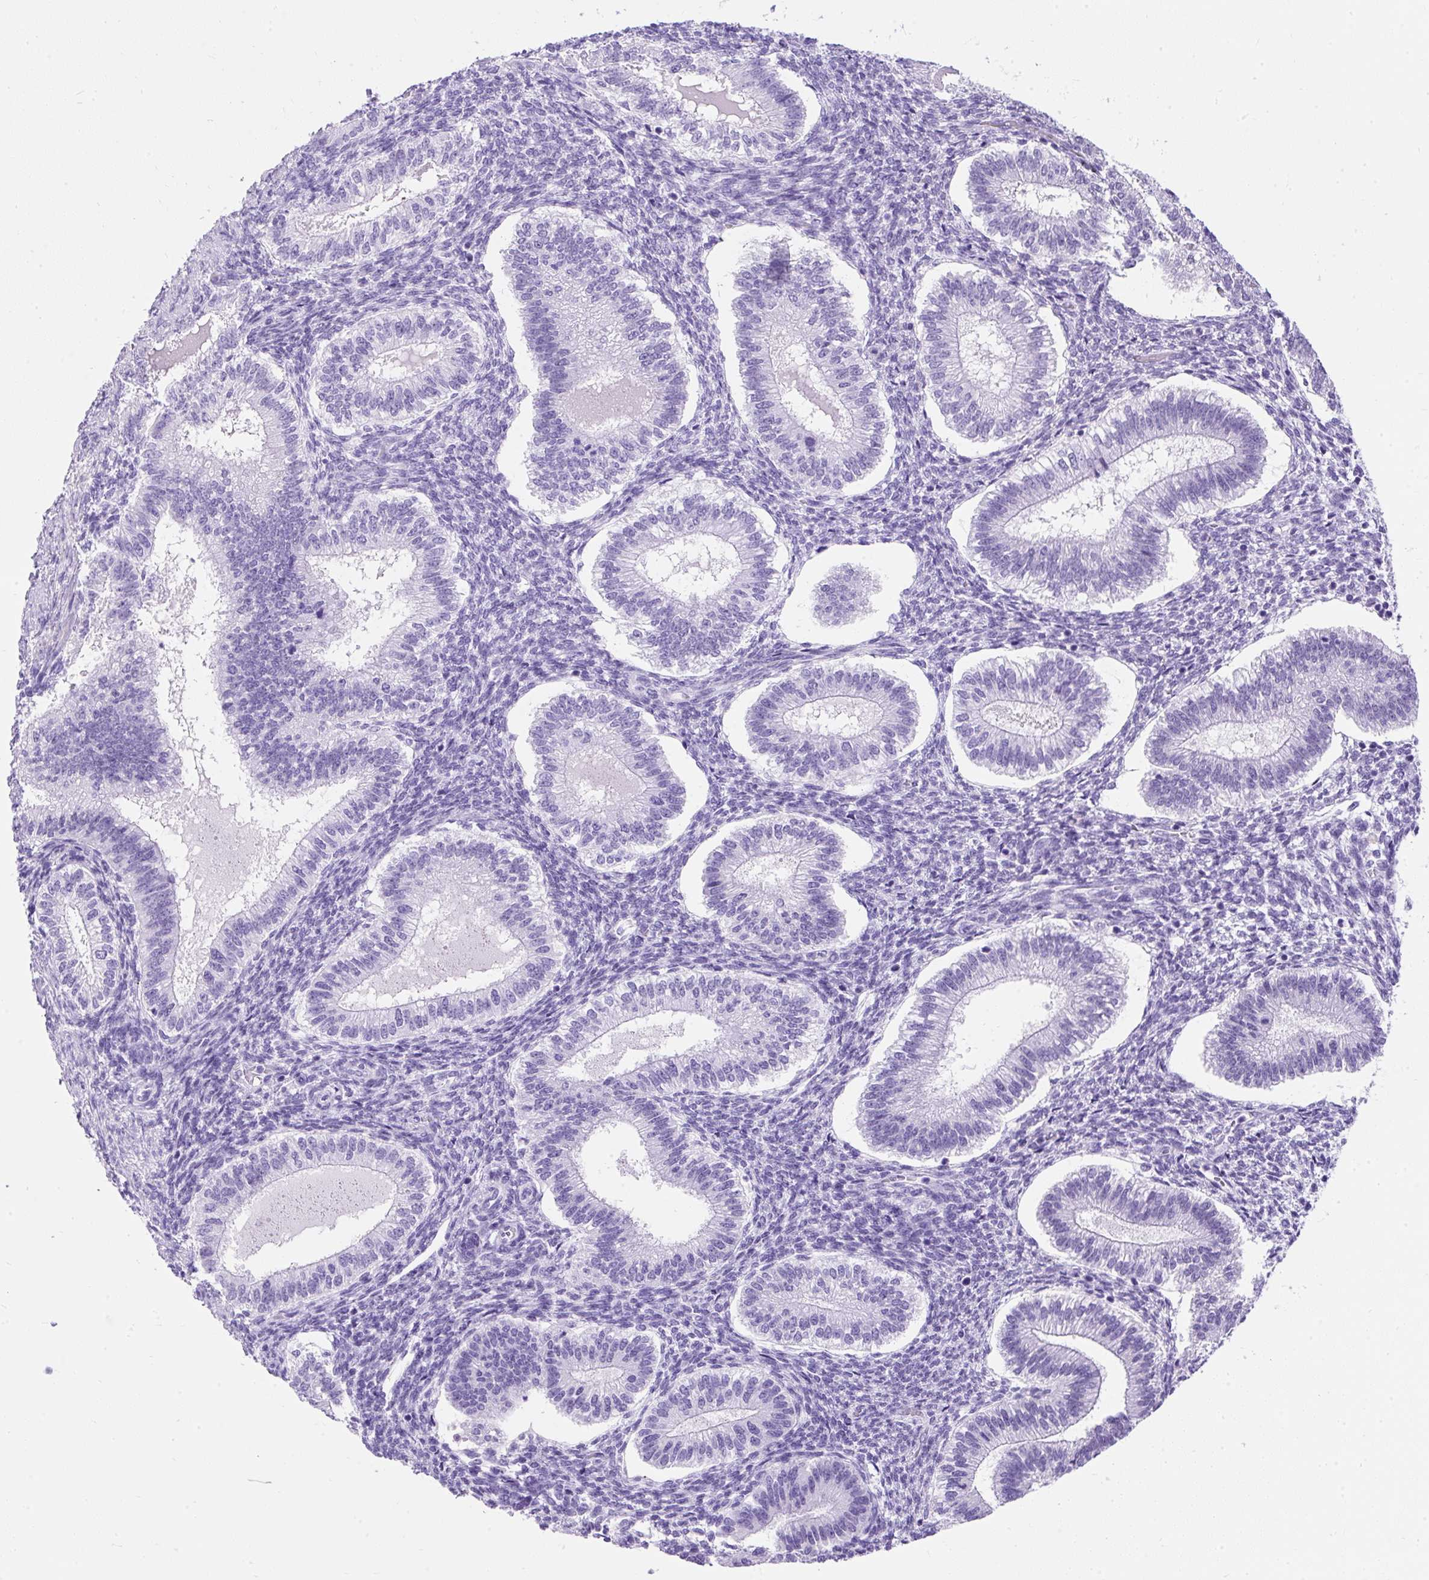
{"staining": {"intensity": "negative", "quantity": "none", "location": "none"}, "tissue": "endometrium", "cell_type": "Cells in endometrial stroma", "image_type": "normal", "snomed": [{"axis": "morphology", "description": "Normal tissue, NOS"}, {"axis": "topography", "description": "Endometrium"}], "caption": "The photomicrograph reveals no staining of cells in endometrial stroma in benign endometrium. (DAB (3,3'-diaminobenzidine) immunohistochemistry, high magnification).", "gene": "PVALB", "patient": {"sex": "female", "age": 25}}